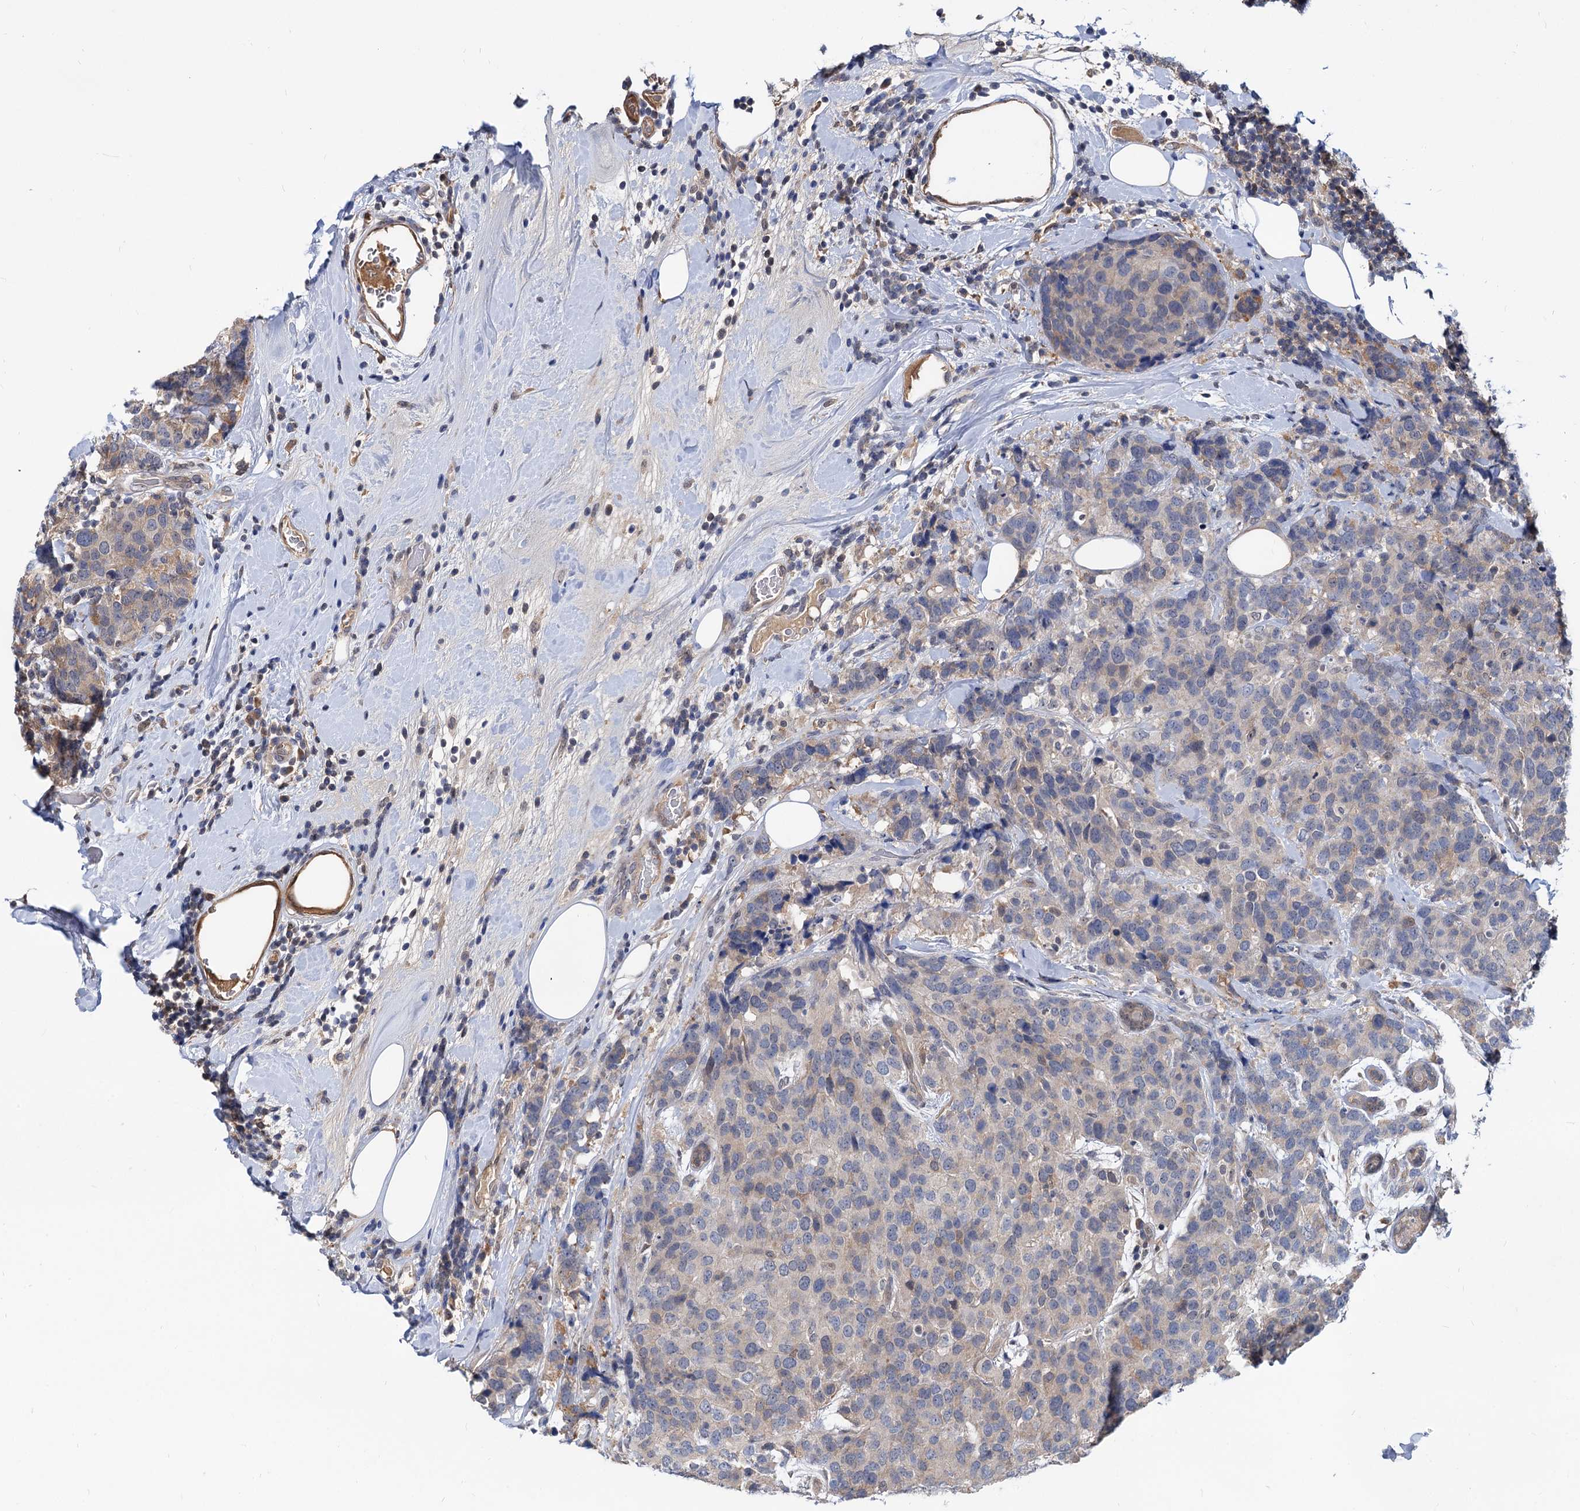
{"staining": {"intensity": "weak", "quantity": "<25%", "location": "cytoplasmic/membranous"}, "tissue": "breast cancer", "cell_type": "Tumor cells", "image_type": "cancer", "snomed": [{"axis": "morphology", "description": "Lobular carcinoma"}, {"axis": "topography", "description": "Breast"}], "caption": "The histopathology image reveals no significant staining in tumor cells of breast cancer (lobular carcinoma). The staining was performed using DAB to visualize the protein expression in brown, while the nuclei were stained in blue with hematoxylin (Magnification: 20x).", "gene": "SNX15", "patient": {"sex": "female", "age": 59}}